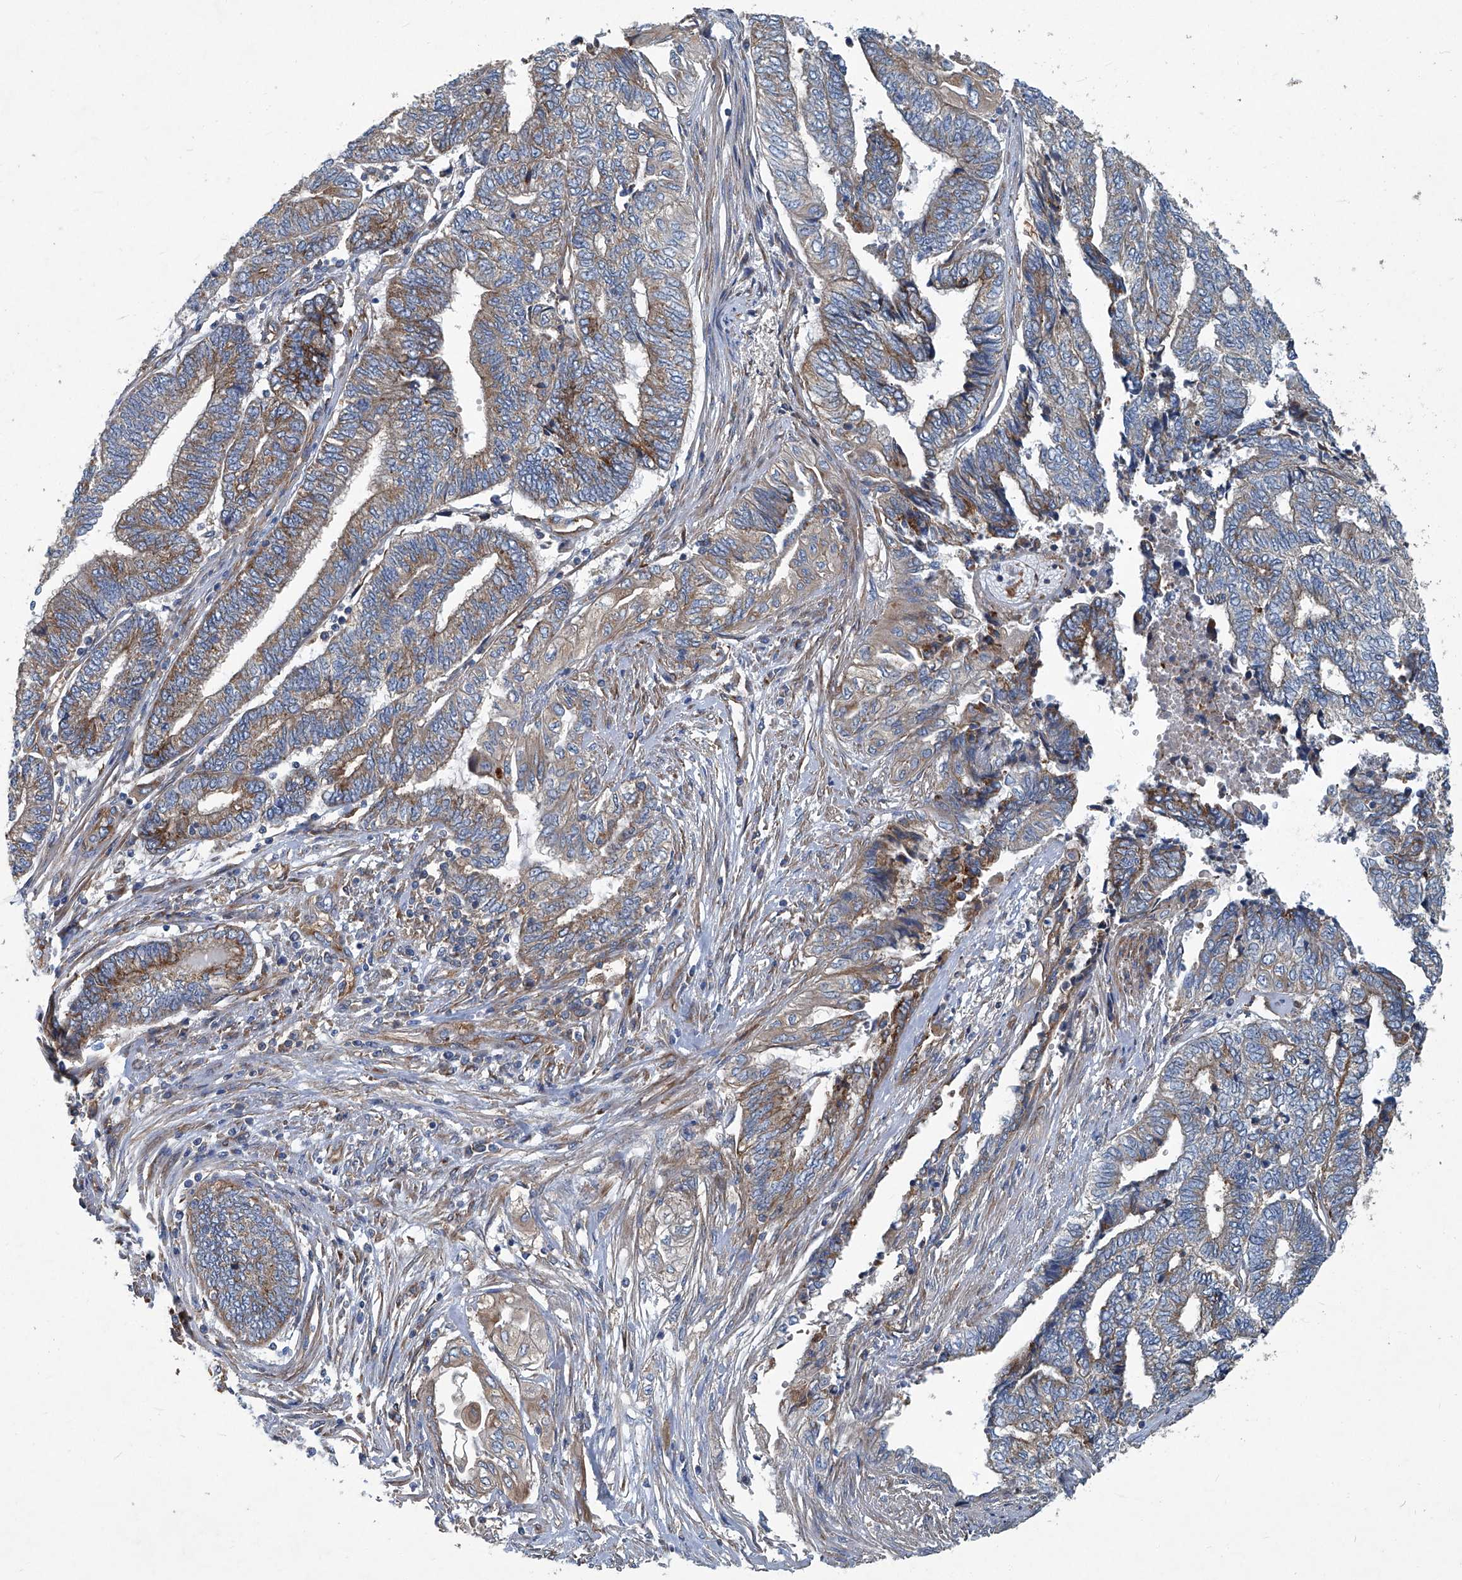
{"staining": {"intensity": "moderate", "quantity": "25%-75%", "location": "cytoplasmic/membranous"}, "tissue": "endometrial cancer", "cell_type": "Tumor cells", "image_type": "cancer", "snomed": [{"axis": "morphology", "description": "Adenocarcinoma, NOS"}, {"axis": "topography", "description": "Uterus"}, {"axis": "topography", "description": "Endometrium"}], "caption": "Adenocarcinoma (endometrial) stained with a brown dye shows moderate cytoplasmic/membranous positive expression in about 25%-75% of tumor cells.", "gene": "PIGH", "patient": {"sex": "female", "age": 70}}